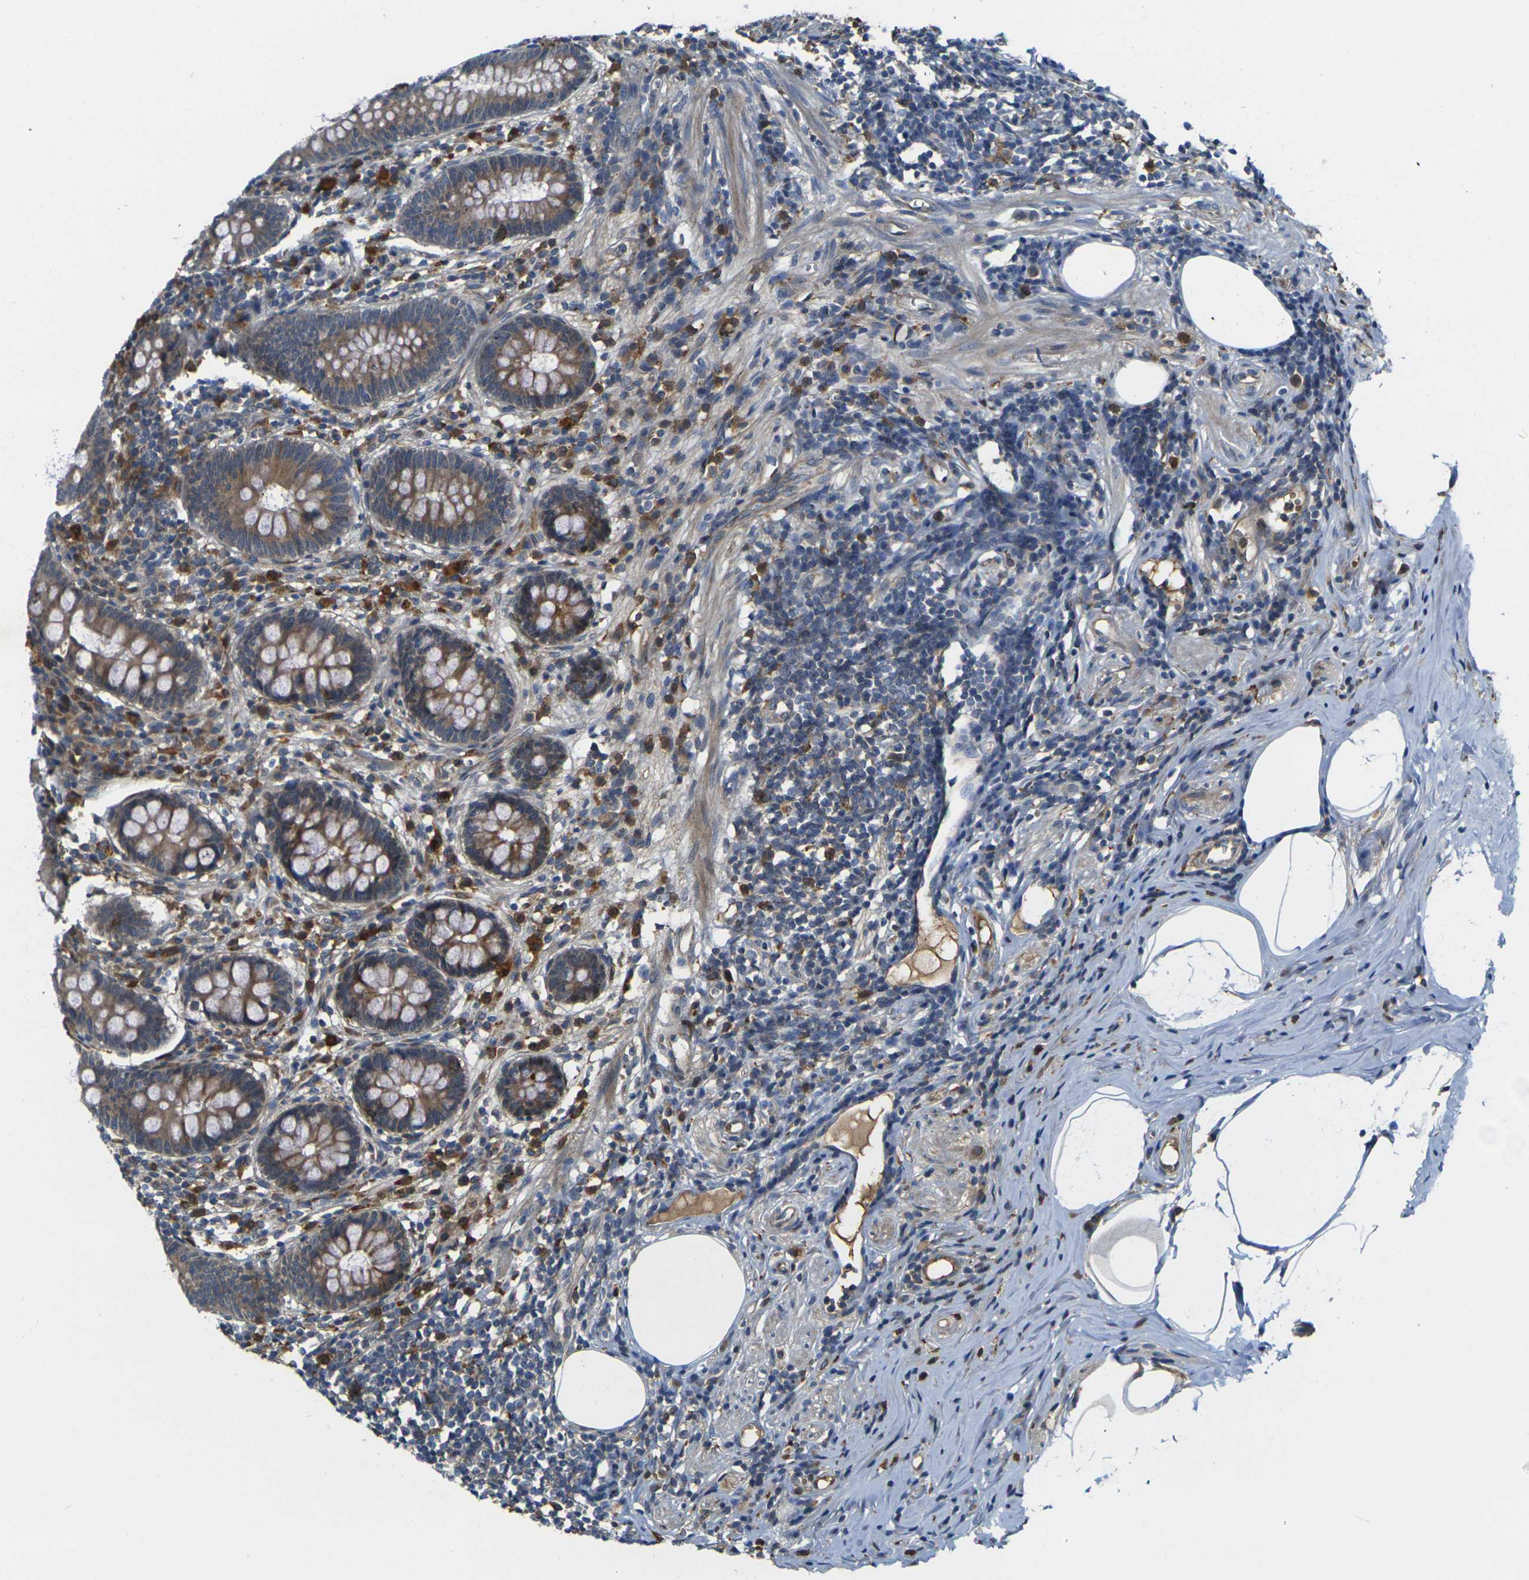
{"staining": {"intensity": "moderate", "quantity": ">75%", "location": "cytoplasmic/membranous"}, "tissue": "appendix", "cell_type": "Glandular cells", "image_type": "normal", "snomed": [{"axis": "morphology", "description": "Normal tissue, NOS"}, {"axis": "topography", "description": "Appendix"}], "caption": "Immunohistochemistry (IHC) of benign appendix exhibits medium levels of moderate cytoplasmic/membranous staining in approximately >75% of glandular cells. (DAB = brown stain, brightfield microscopy at high magnification).", "gene": "FZD1", "patient": {"sex": "female", "age": 50}}